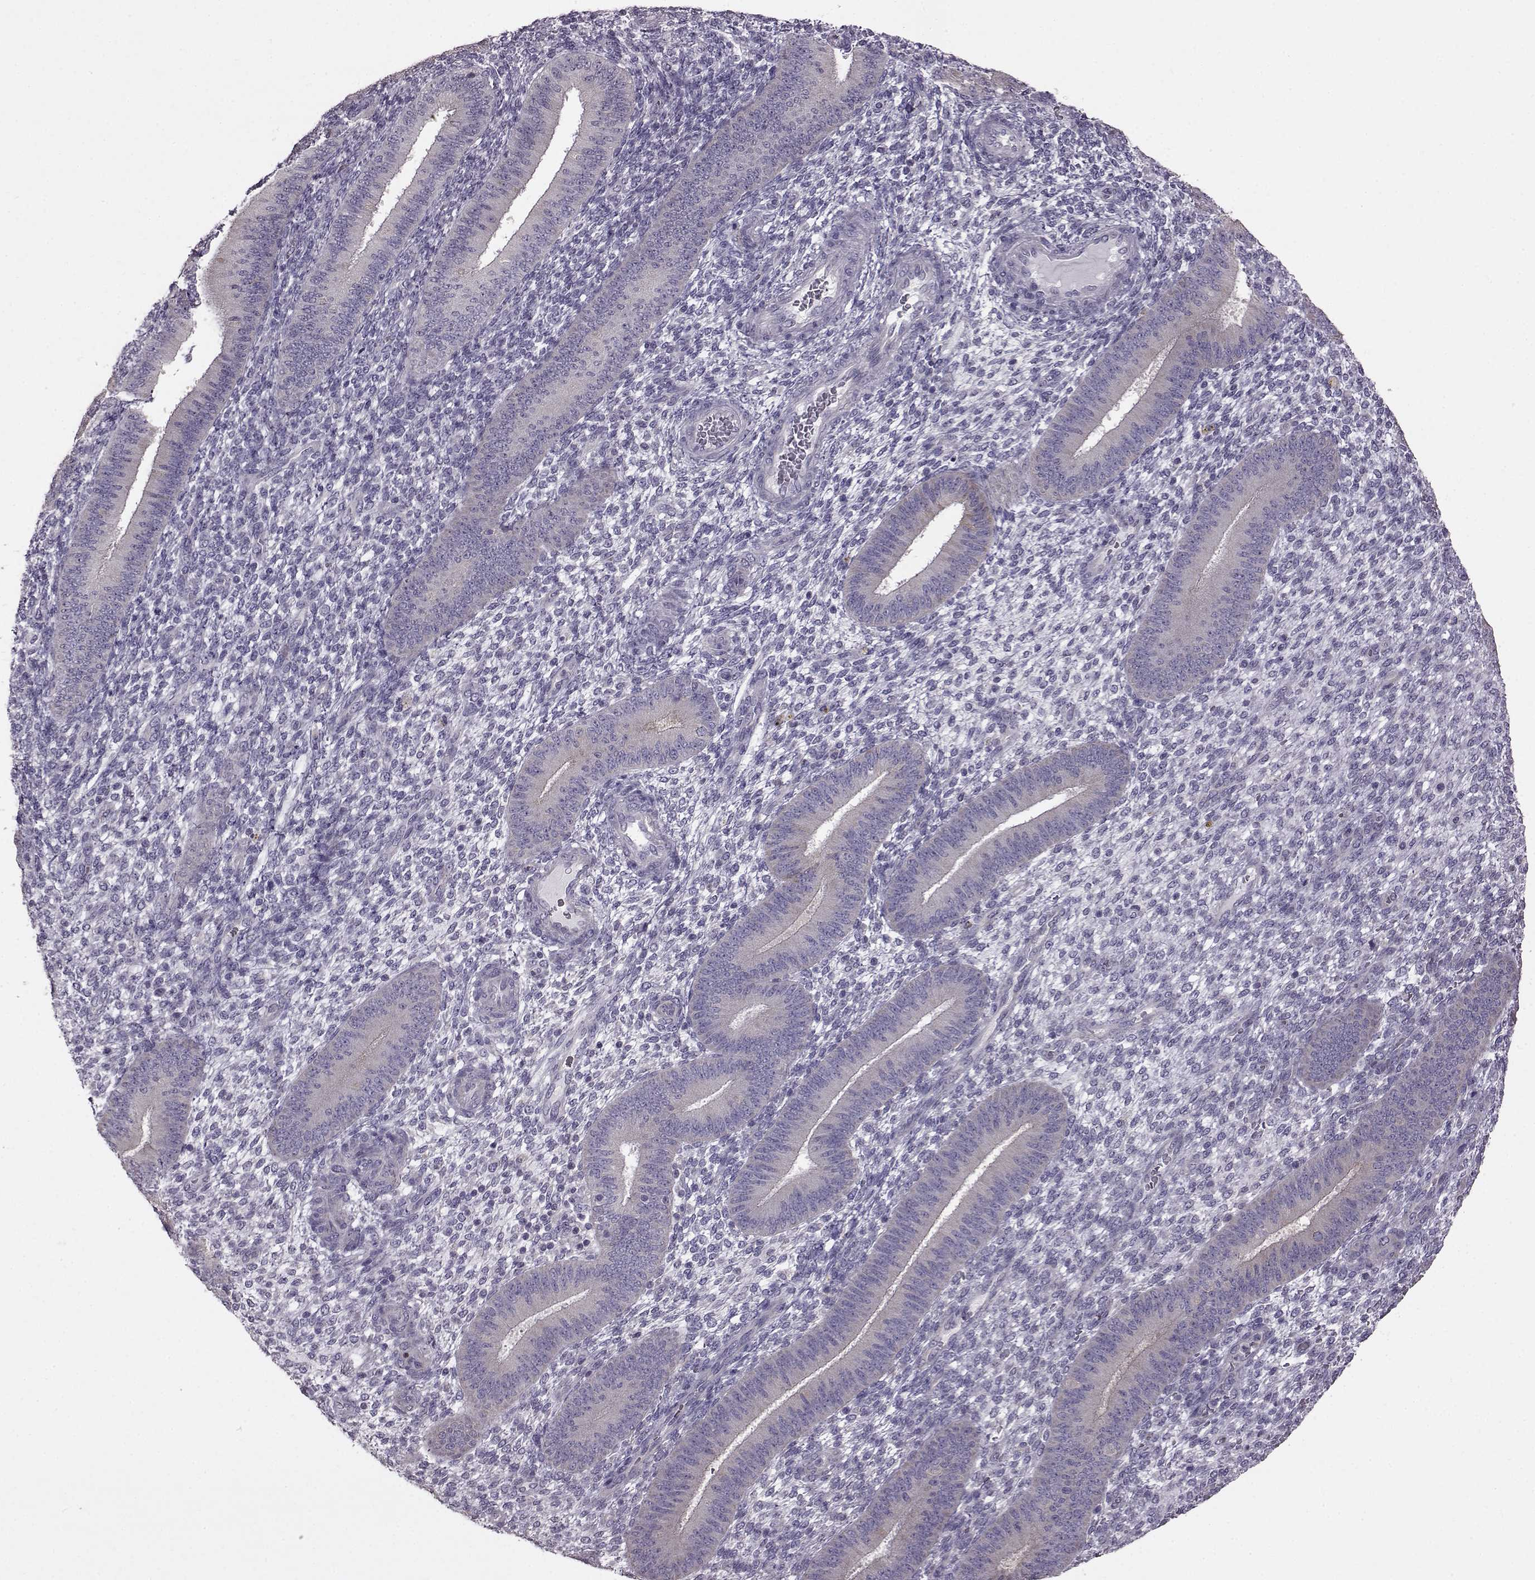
{"staining": {"intensity": "negative", "quantity": "none", "location": "none"}, "tissue": "endometrium", "cell_type": "Cells in endometrial stroma", "image_type": "normal", "snomed": [{"axis": "morphology", "description": "Normal tissue, NOS"}, {"axis": "topography", "description": "Endometrium"}], "caption": "IHC of benign human endometrium reveals no staining in cells in endometrial stroma. (DAB (3,3'-diaminobenzidine) immunohistochemistry (IHC), high magnification).", "gene": "ADGRG2", "patient": {"sex": "female", "age": 39}}